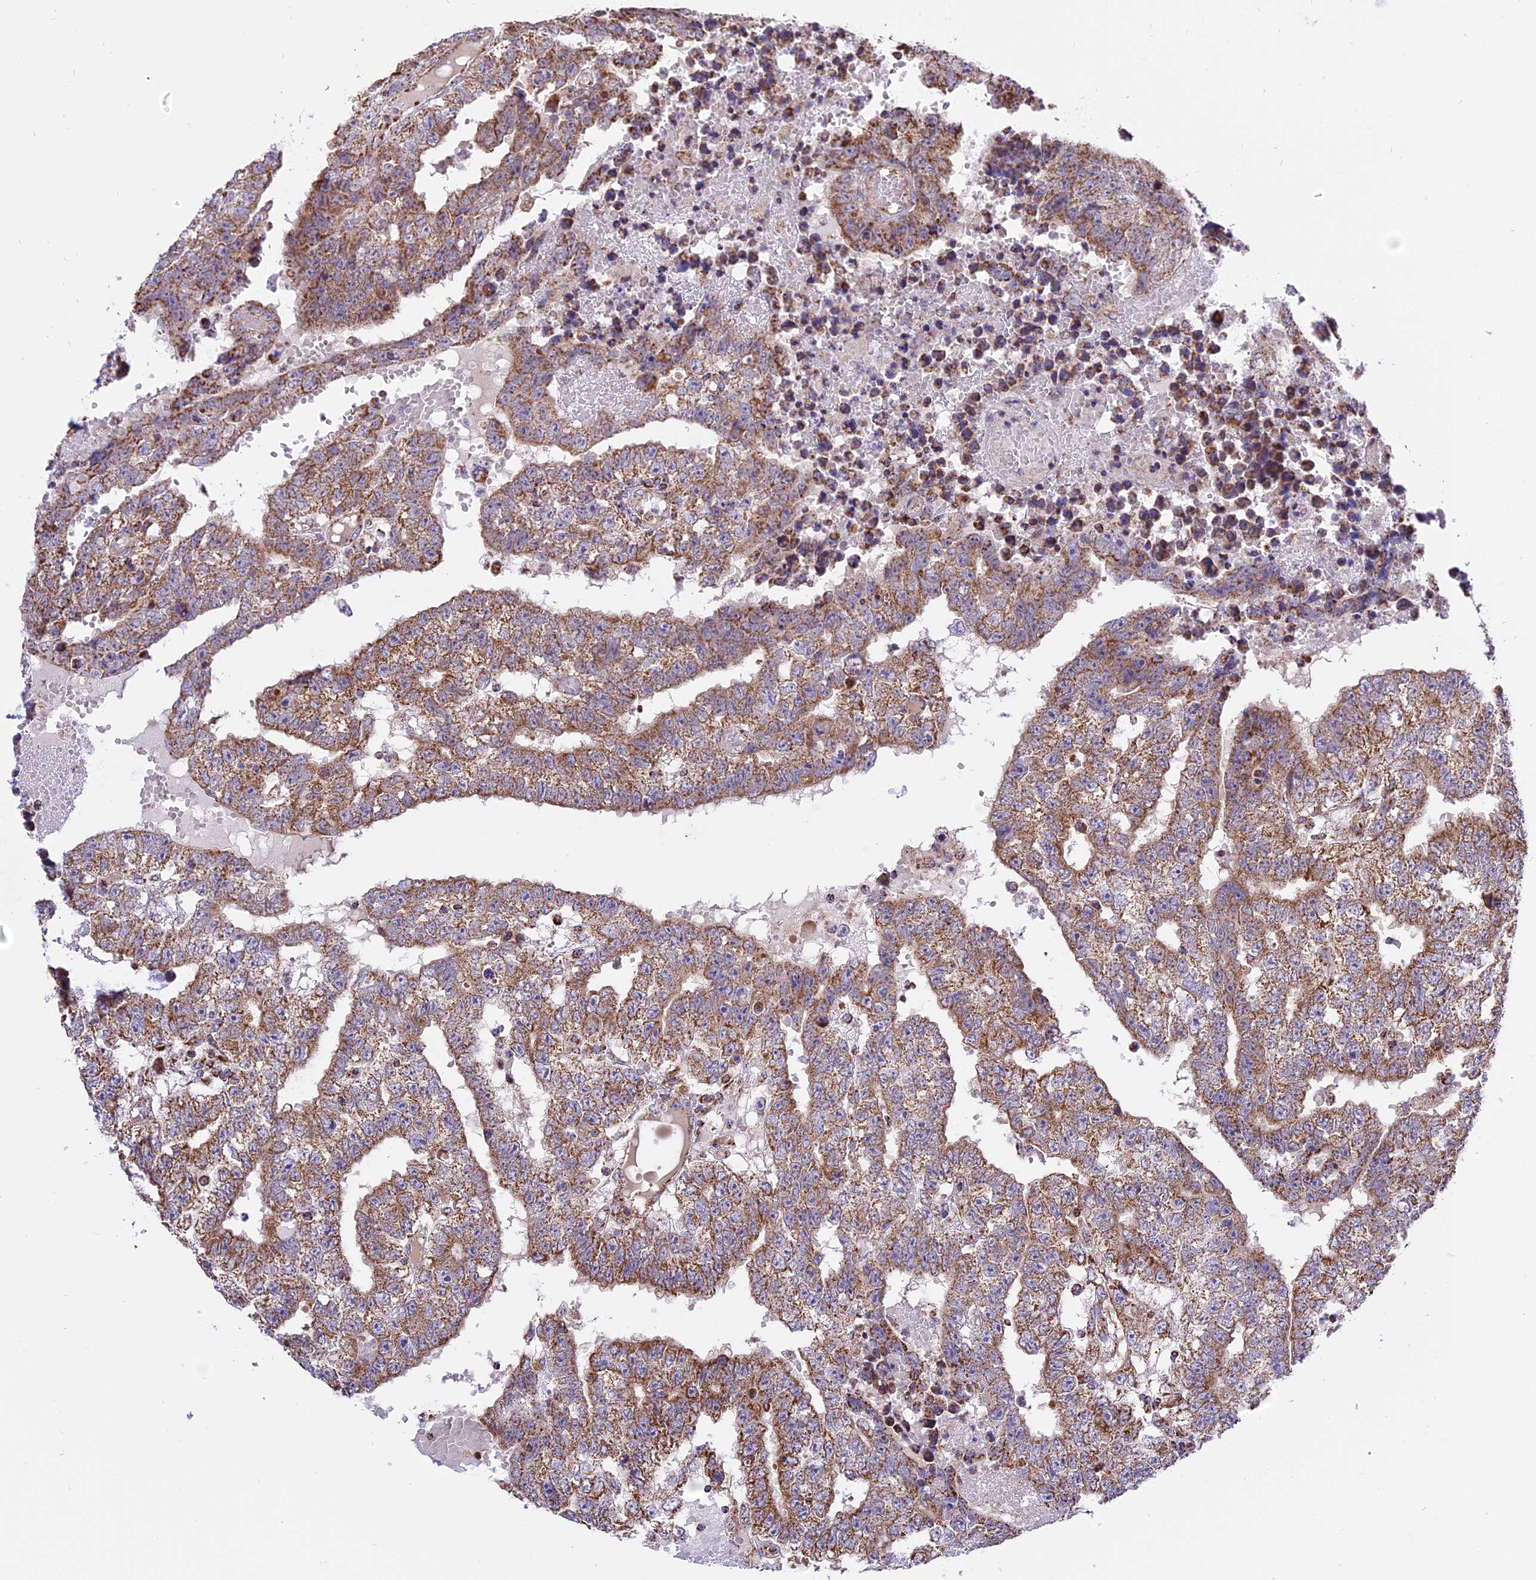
{"staining": {"intensity": "moderate", "quantity": ">75%", "location": "cytoplasmic/membranous"}, "tissue": "testis cancer", "cell_type": "Tumor cells", "image_type": "cancer", "snomed": [{"axis": "morphology", "description": "Carcinoma, Embryonal, NOS"}, {"axis": "topography", "description": "Testis"}], "caption": "A histopathology image of testis cancer stained for a protein demonstrates moderate cytoplasmic/membranous brown staining in tumor cells. The protein is stained brown, and the nuclei are stained in blue (DAB IHC with brightfield microscopy, high magnification).", "gene": "TTC4", "patient": {"sex": "male", "age": 25}}